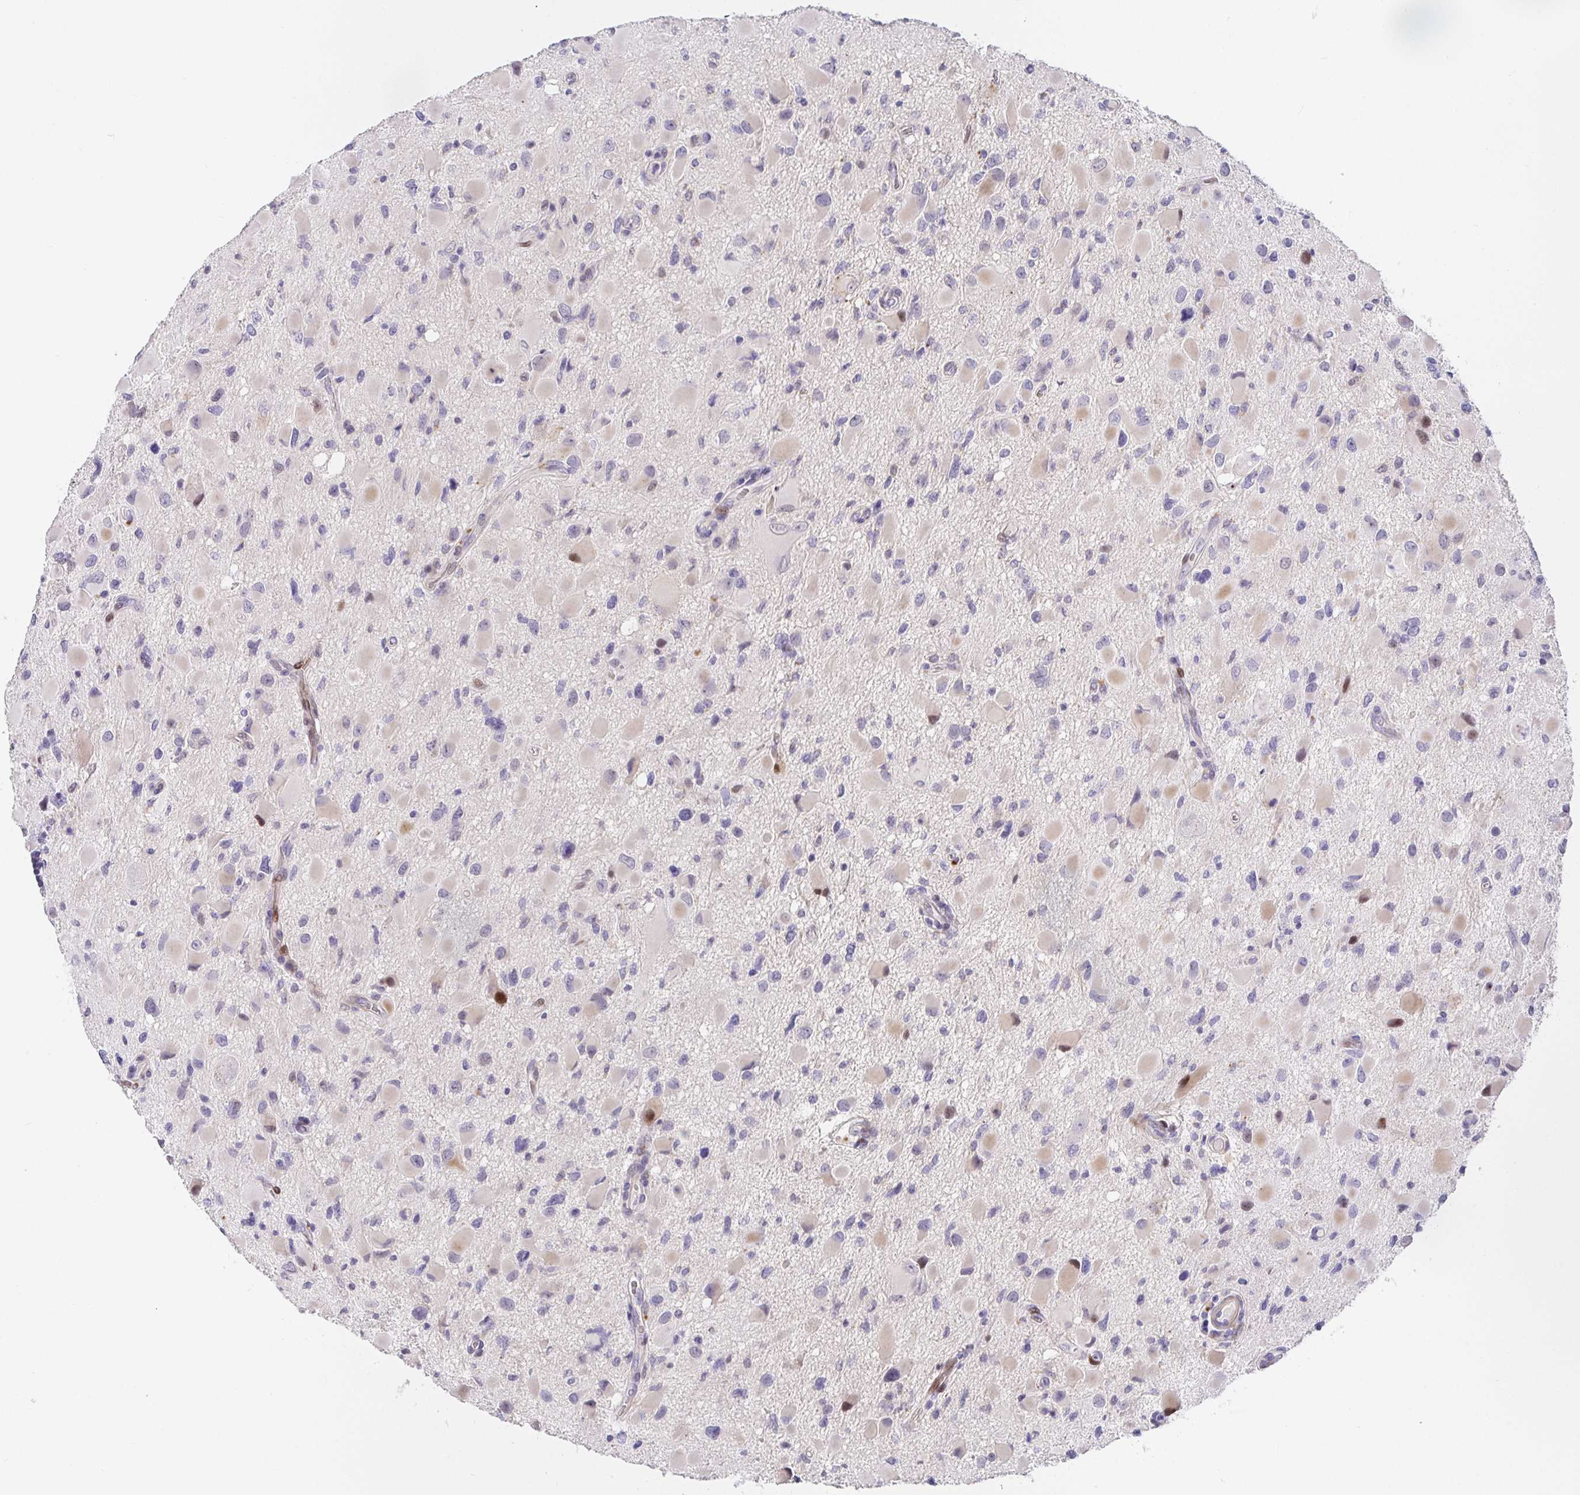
{"staining": {"intensity": "negative", "quantity": "none", "location": "none"}, "tissue": "glioma", "cell_type": "Tumor cells", "image_type": "cancer", "snomed": [{"axis": "morphology", "description": "Glioma, malignant, Low grade"}, {"axis": "topography", "description": "Brain"}], "caption": "Immunohistochemistry photomicrograph of neoplastic tissue: human glioma stained with DAB demonstrates no significant protein staining in tumor cells.", "gene": "KBTBD13", "patient": {"sex": "female", "age": 32}}